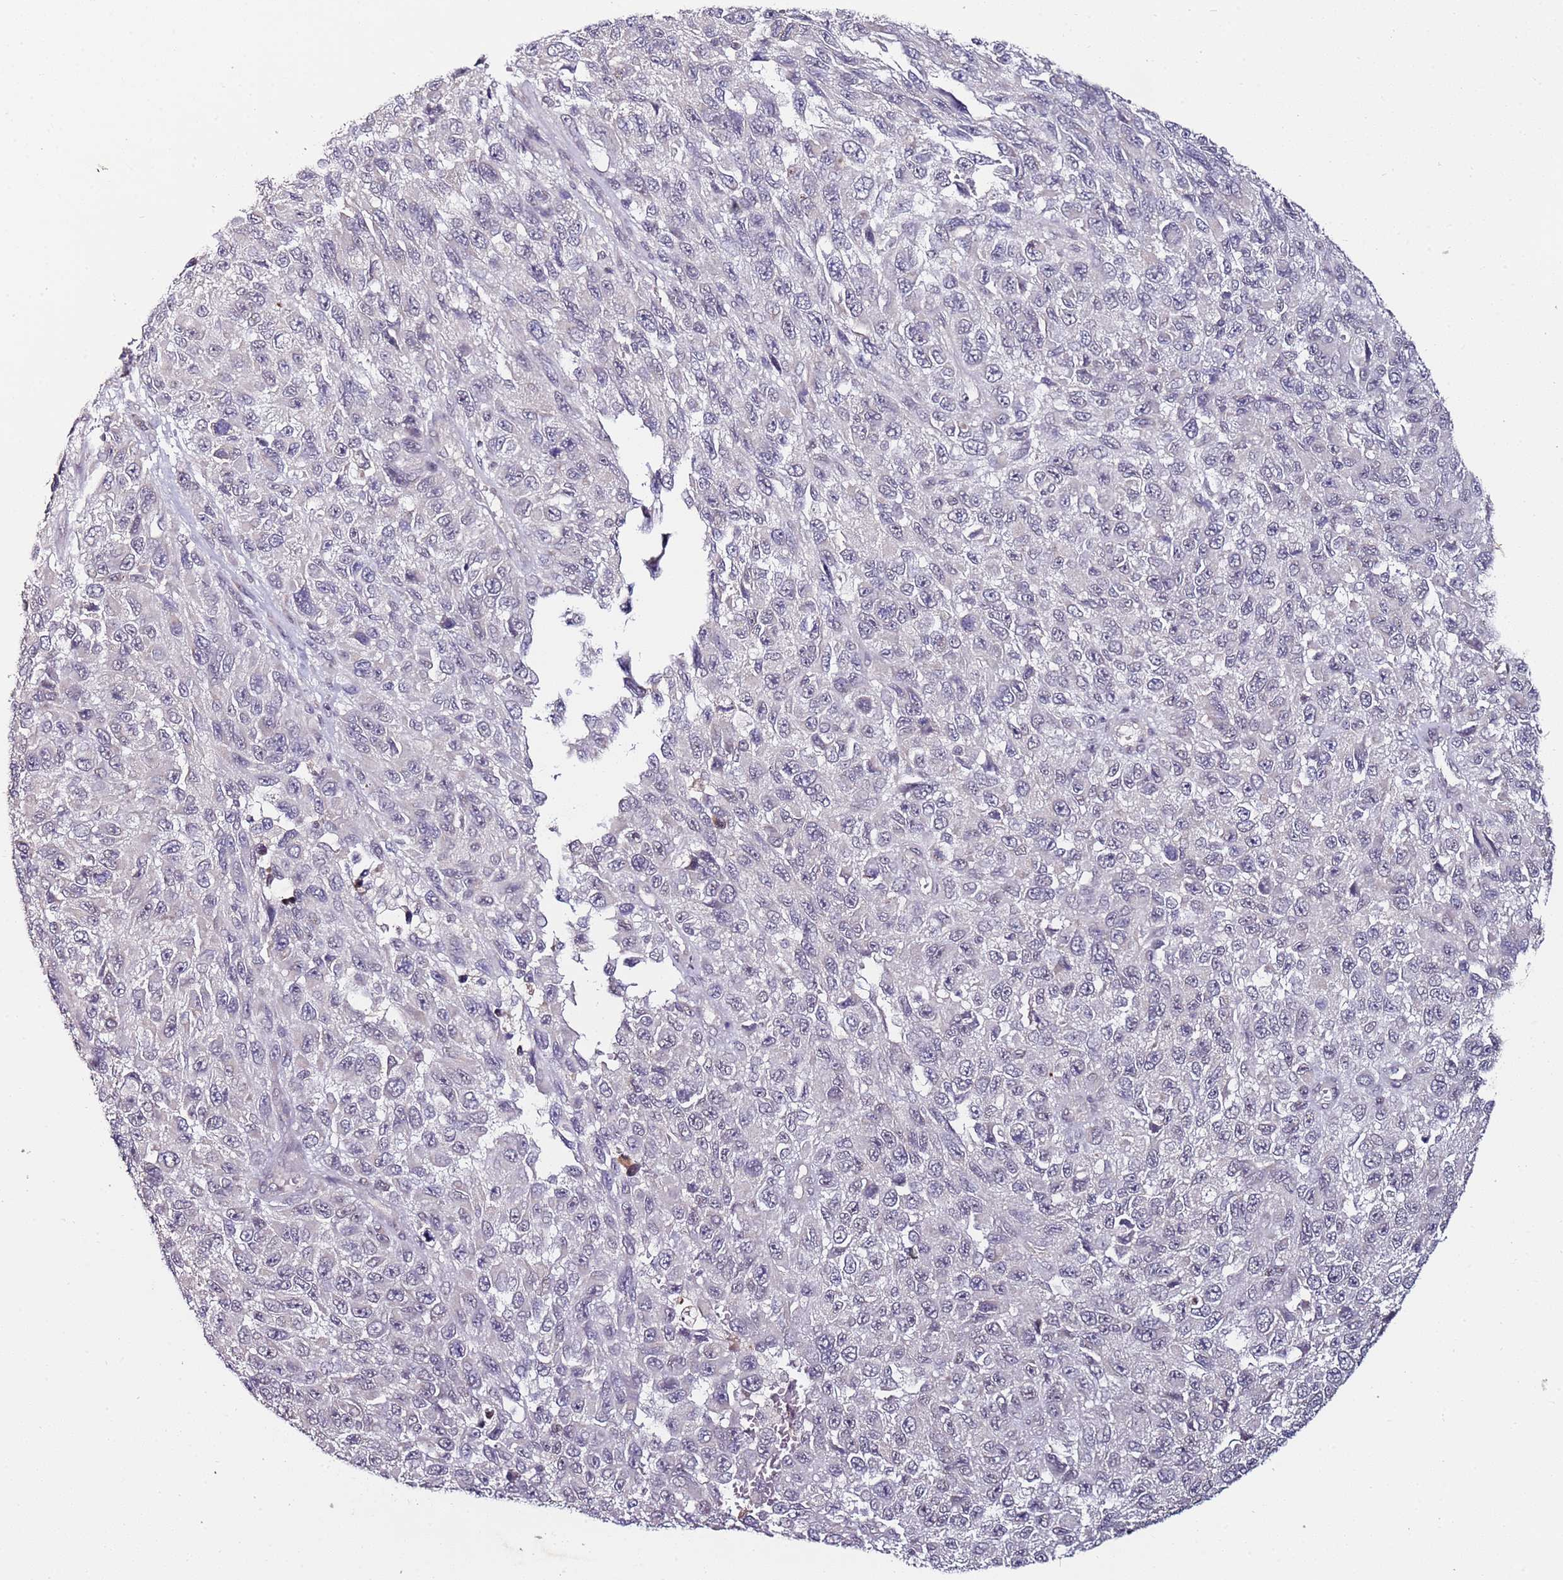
{"staining": {"intensity": "negative", "quantity": "none", "location": "none"}, "tissue": "melanoma", "cell_type": "Tumor cells", "image_type": "cancer", "snomed": [{"axis": "morphology", "description": "Normal tissue, NOS"}, {"axis": "morphology", "description": "Malignant melanoma, NOS"}, {"axis": "topography", "description": "Skin"}], "caption": "DAB (3,3'-diaminobenzidine) immunohistochemical staining of malignant melanoma shows no significant positivity in tumor cells.", "gene": "DUSP28", "patient": {"sex": "female", "age": 96}}